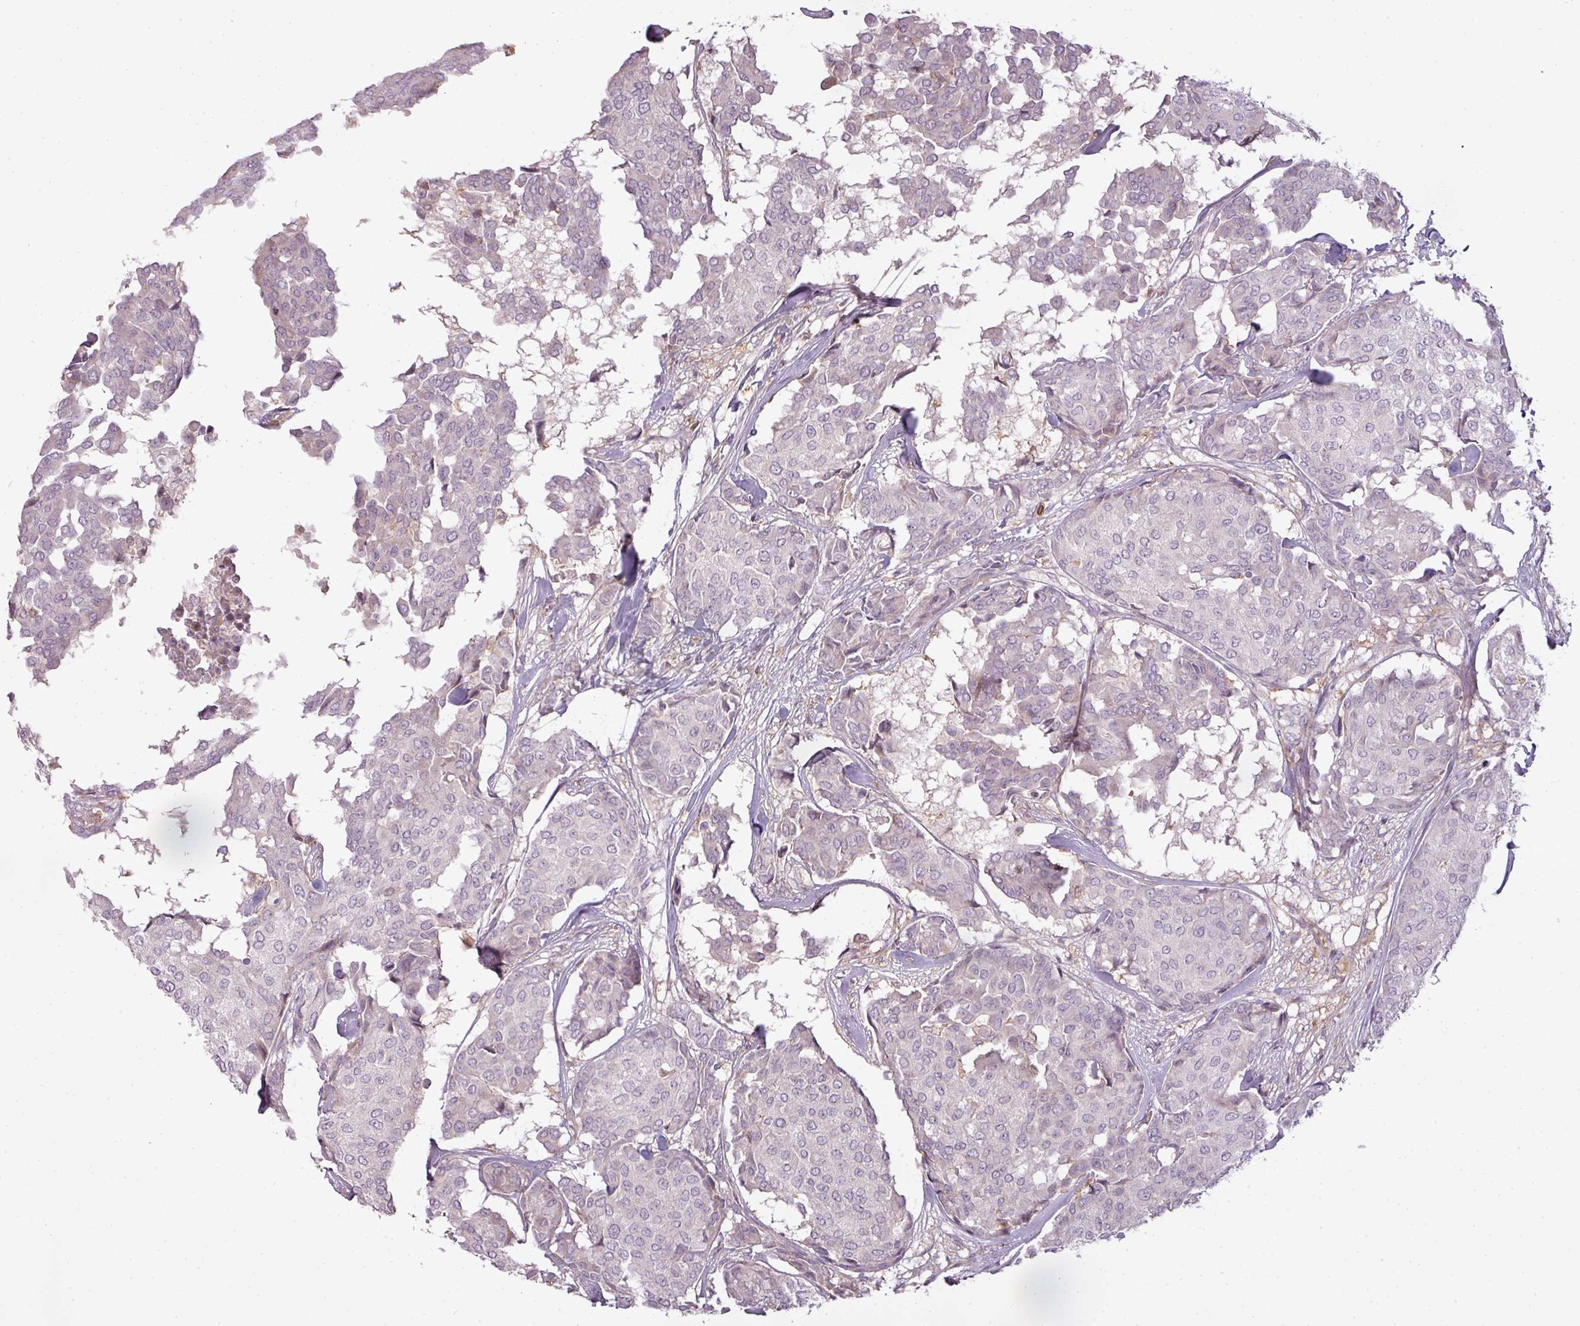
{"staining": {"intensity": "negative", "quantity": "none", "location": "none"}, "tissue": "breast cancer", "cell_type": "Tumor cells", "image_type": "cancer", "snomed": [{"axis": "morphology", "description": "Duct carcinoma"}, {"axis": "topography", "description": "Breast"}], "caption": "Breast cancer was stained to show a protein in brown. There is no significant expression in tumor cells.", "gene": "STK4", "patient": {"sex": "female", "age": 75}}